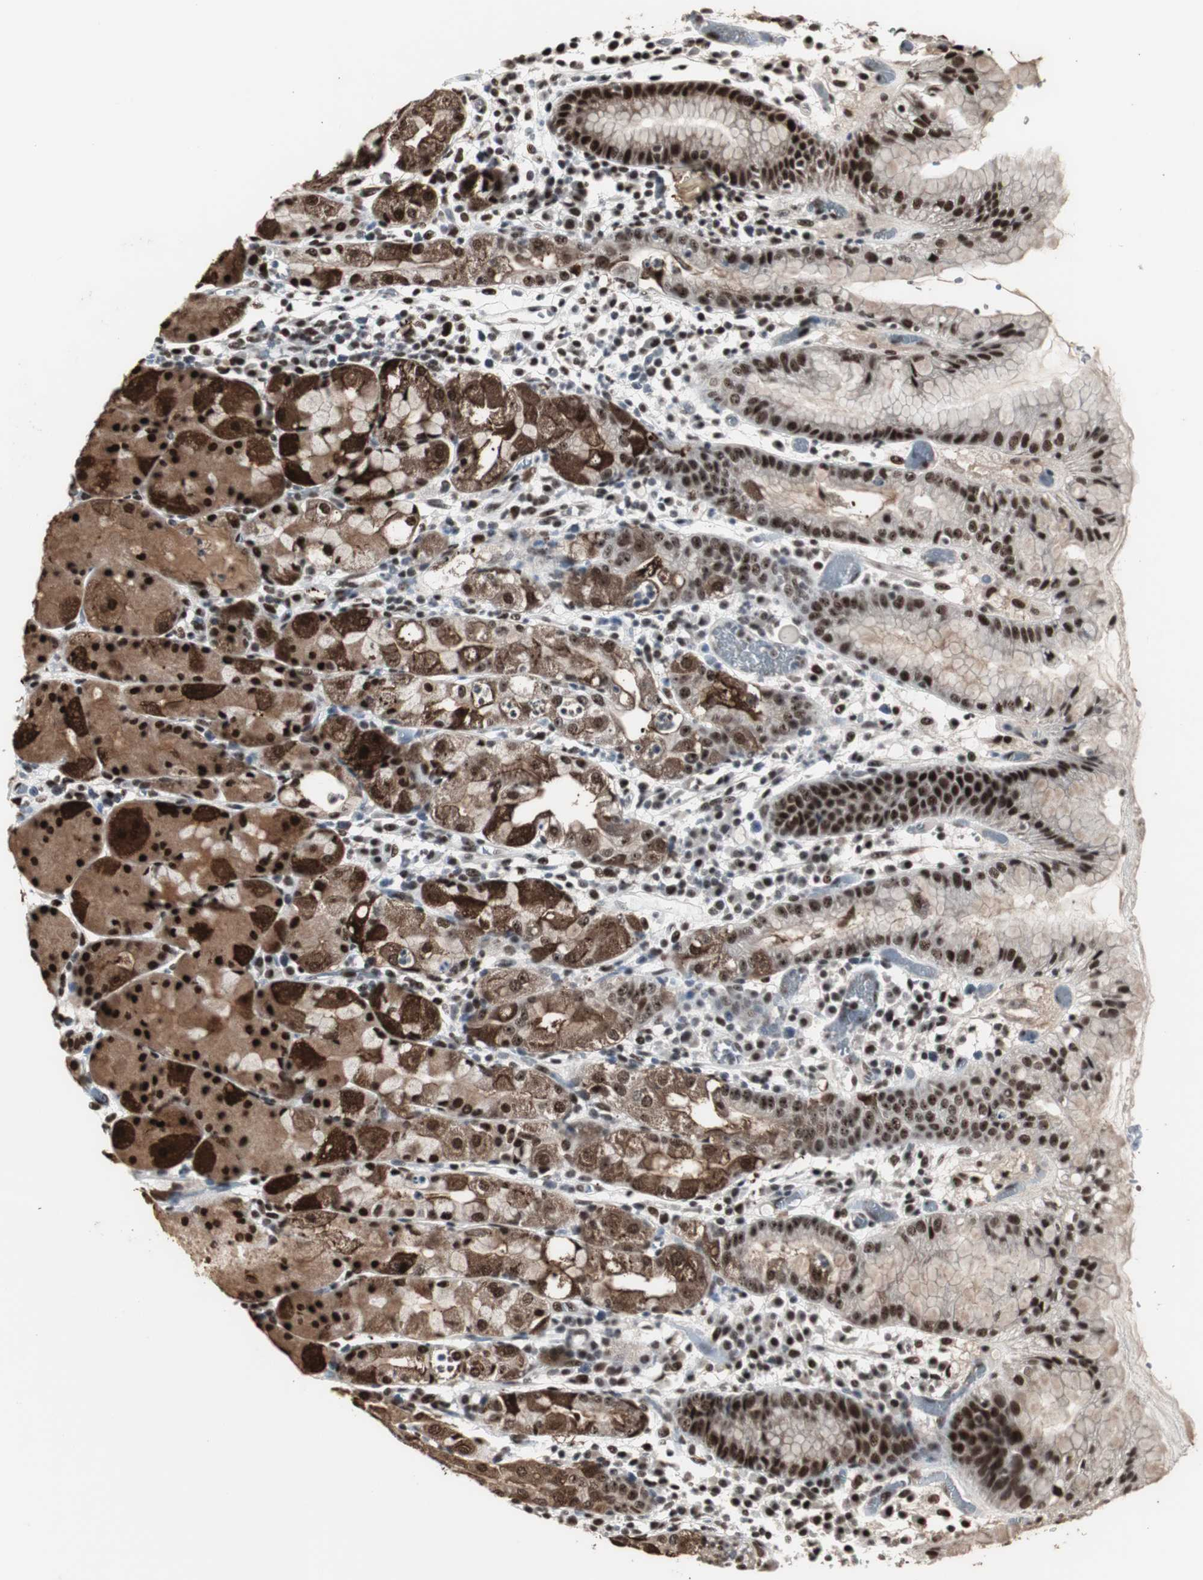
{"staining": {"intensity": "strong", "quantity": ">75%", "location": "cytoplasmic/membranous,nuclear"}, "tissue": "stomach", "cell_type": "Glandular cells", "image_type": "normal", "snomed": [{"axis": "morphology", "description": "Normal tissue, NOS"}, {"axis": "topography", "description": "Stomach"}, {"axis": "topography", "description": "Stomach, lower"}], "caption": "Protein staining reveals strong cytoplasmic/membranous,nuclear staining in approximately >75% of glandular cells in benign stomach. Ihc stains the protein of interest in brown and the nuclei are stained blue.", "gene": "PARN", "patient": {"sex": "female", "age": 75}}